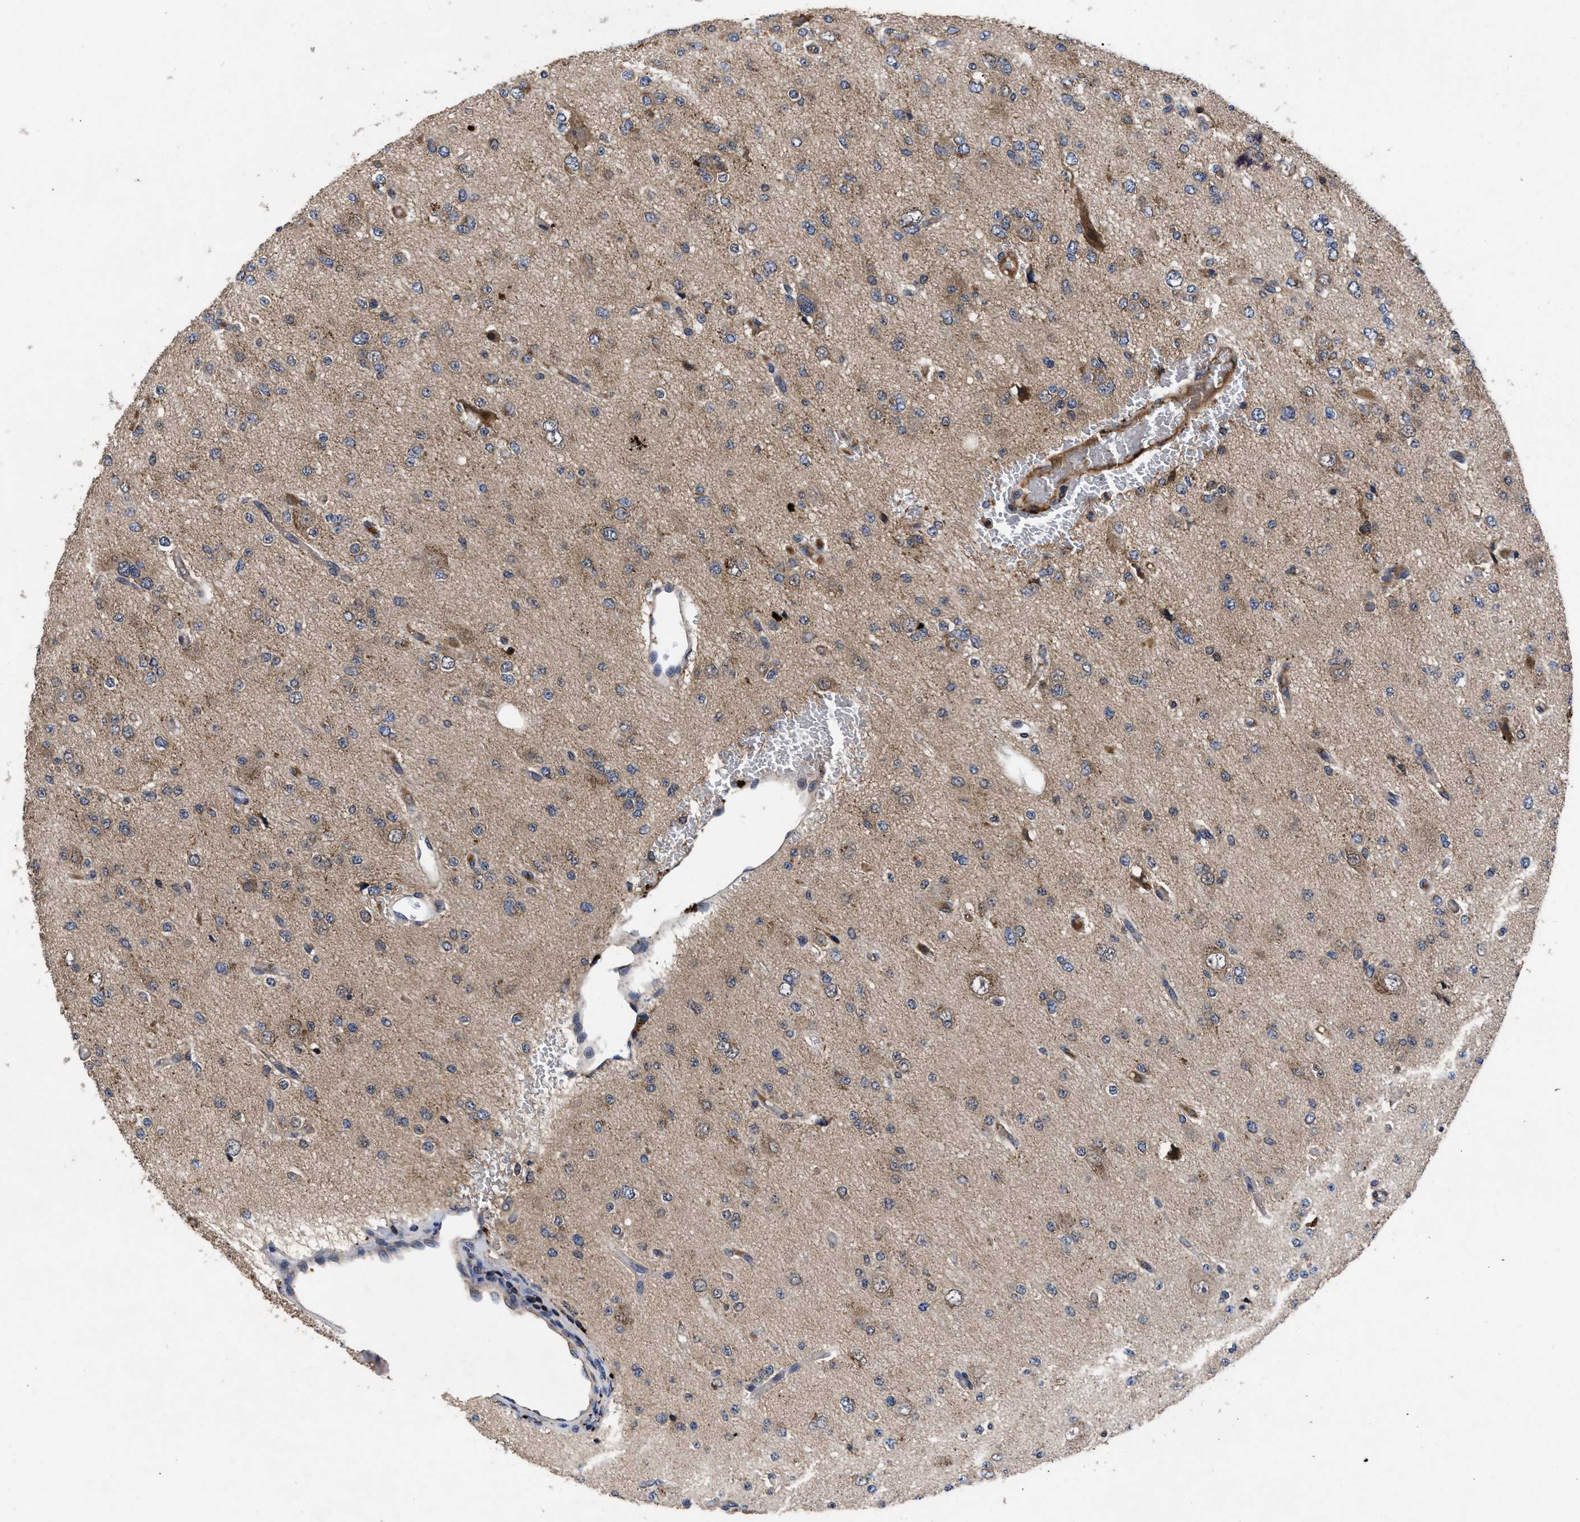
{"staining": {"intensity": "moderate", "quantity": ">75%", "location": "cytoplasmic/membranous"}, "tissue": "glioma", "cell_type": "Tumor cells", "image_type": "cancer", "snomed": [{"axis": "morphology", "description": "Glioma, malignant, Low grade"}, {"axis": "topography", "description": "Brain"}], "caption": "Immunohistochemical staining of glioma reveals medium levels of moderate cytoplasmic/membranous protein positivity in approximately >75% of tumor cells.", "gene": "LRRC3", "patient": {"sex": "male", "age": 38}}